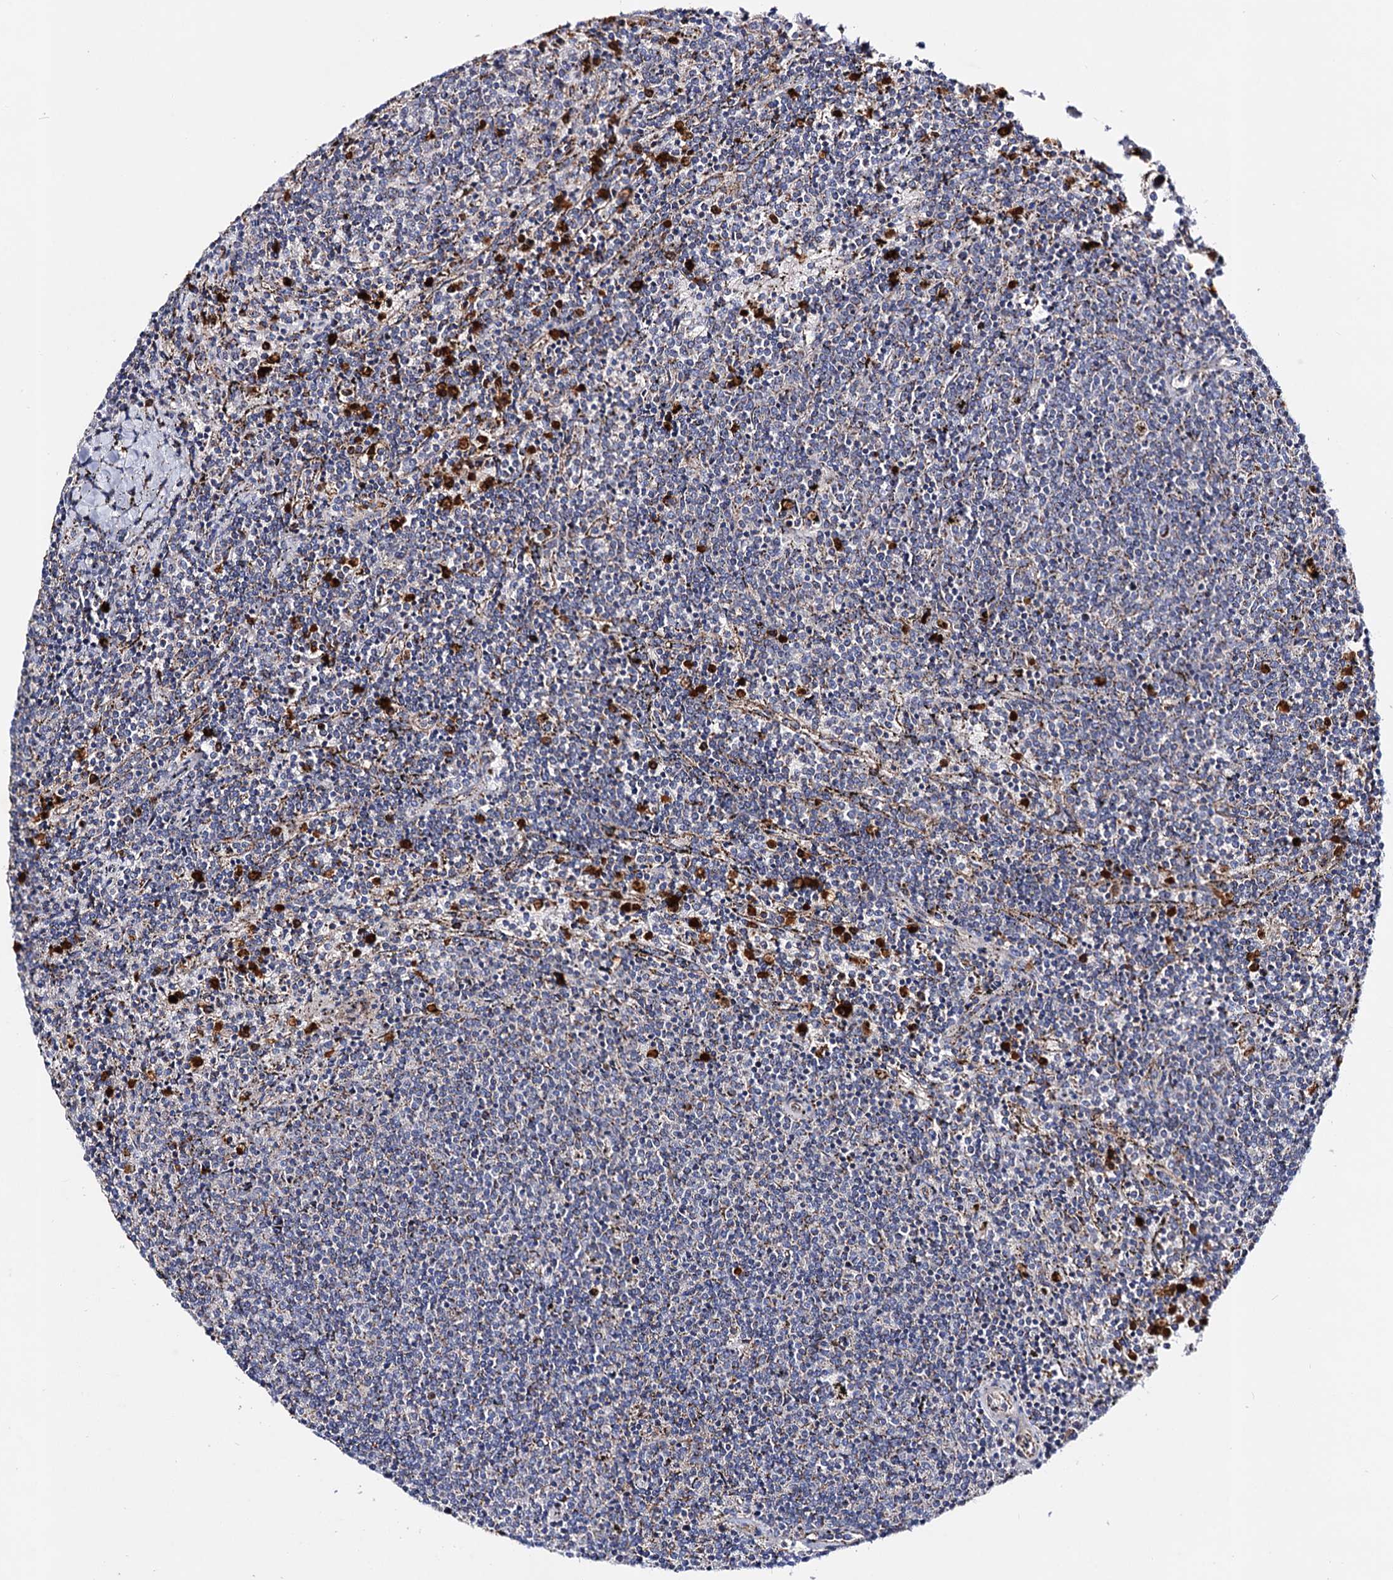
{"staining": {"intensity": "weak", "quantity": "<25%", "location": "cytoplasmic/membranous"}, "tissue": "lymphoma", "cell_type": "Tumor cells", "image_type": "cancer", "snomed": [{"axis": "morphology", "description": "Malignant lymphoma, non-Hodgkin's type, Low grade"}, {"axis": "topography", "description": "Spleen"}], "caption": "Immunohistochemistry photomicrograph of human low-grade malignant lymphoma, non-Hodgkin's type stained for a protein (brown), which demonstrates no staining in tumor cells. The staining is performed using DAB (3,3'-diaminobenzidine) brown chromogen with nuclei counter-stained in using hematoxylin.", "gene": "ACAD9", "patient": {"sex": "female", "age": 50}}